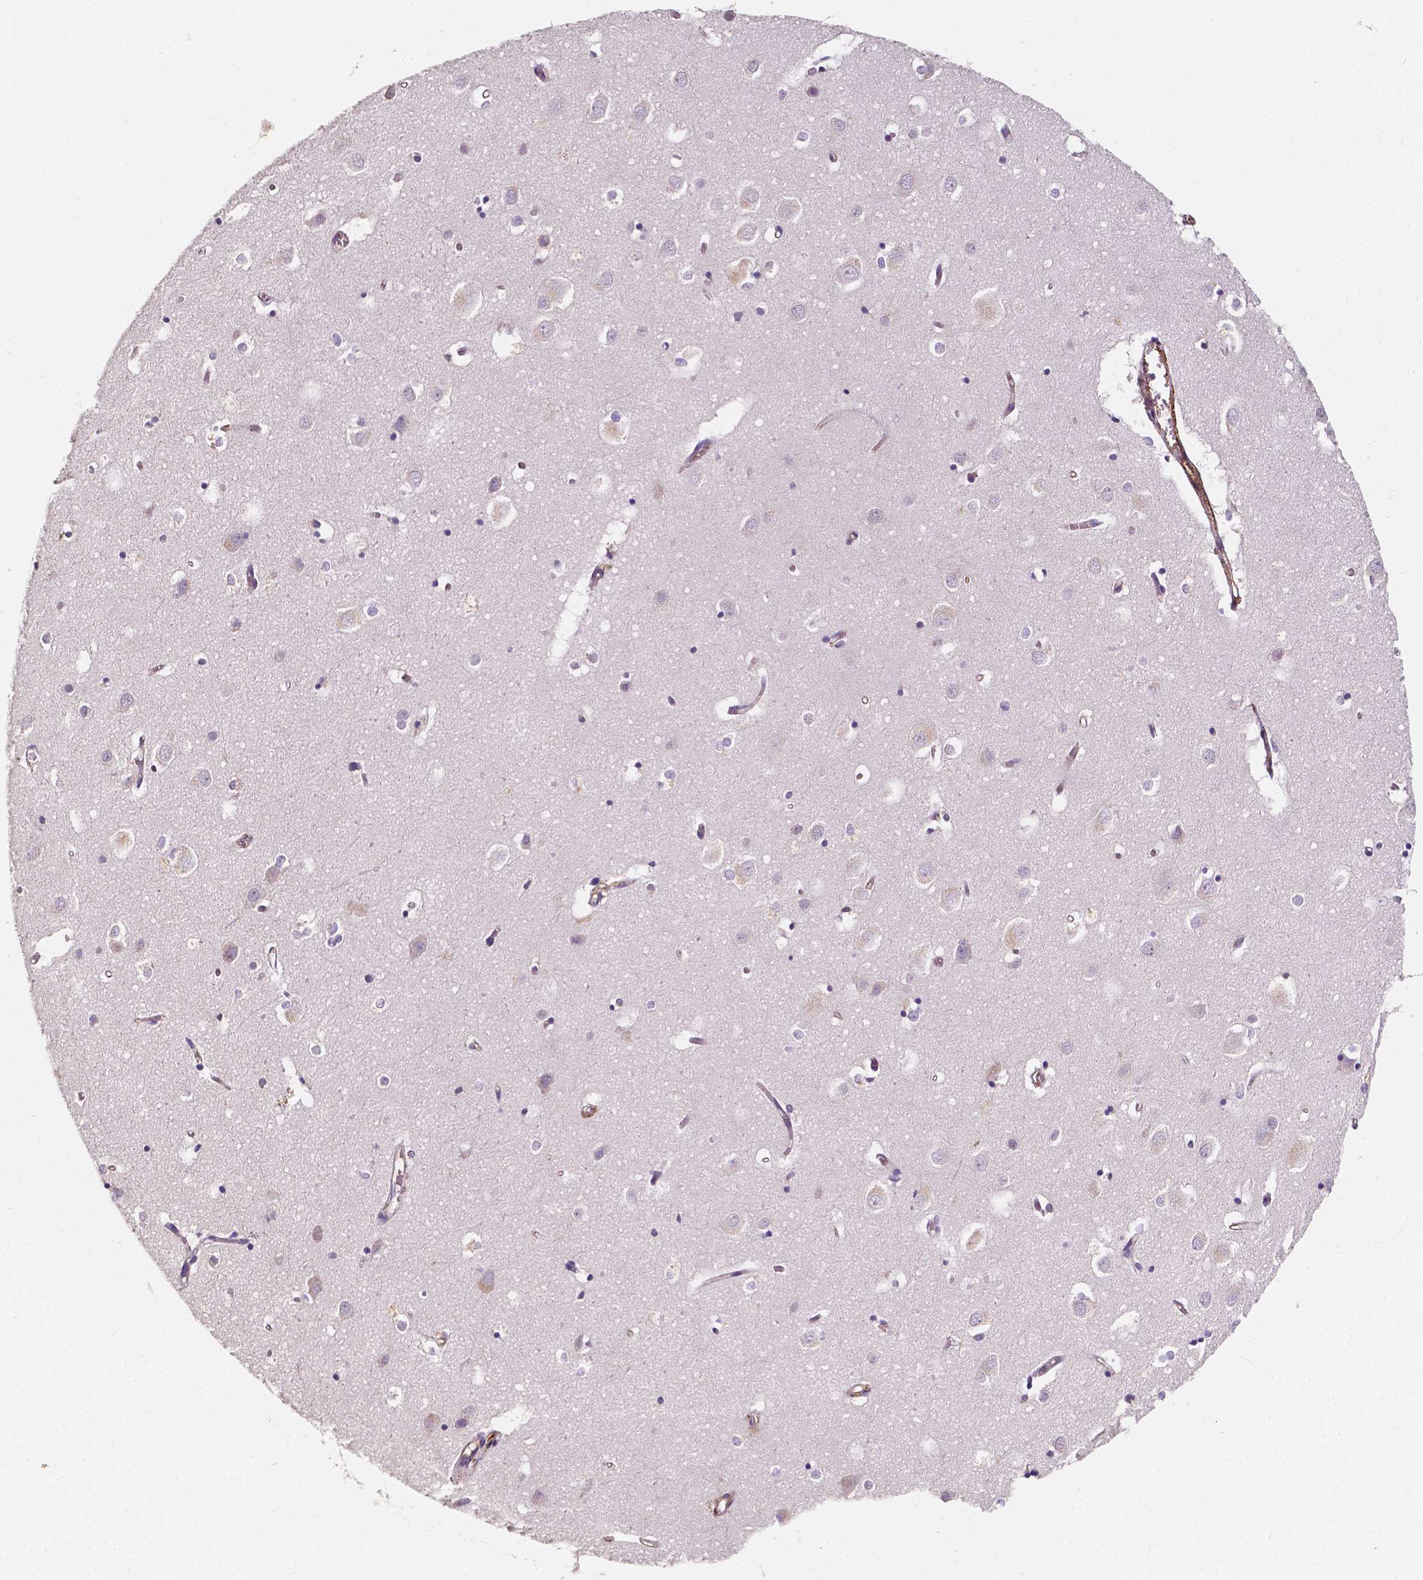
{"staining": {"intensity": "negative", "quantity": "none", "location": "none"}, "tissue": "cerebral cortex", "cell_type": "Endothelial cells", "image_type": "normal", "snomed": [{"axis": "morphology", "description": "Normal tissue, NOS"}, {"axis": "topography", "description": "Cerebral cortex"}], "caption": "Immunohistochemistry photomicrograph of normal cerebral cortex: cerebral cortex stained with DAB reveals no significant protein positivity in endothelial cells. (DAB immunohistochemistry with hematoxylin counter stain).", "gene": "SLC22A4", "patient": {"sex": "male", "age": 70}}